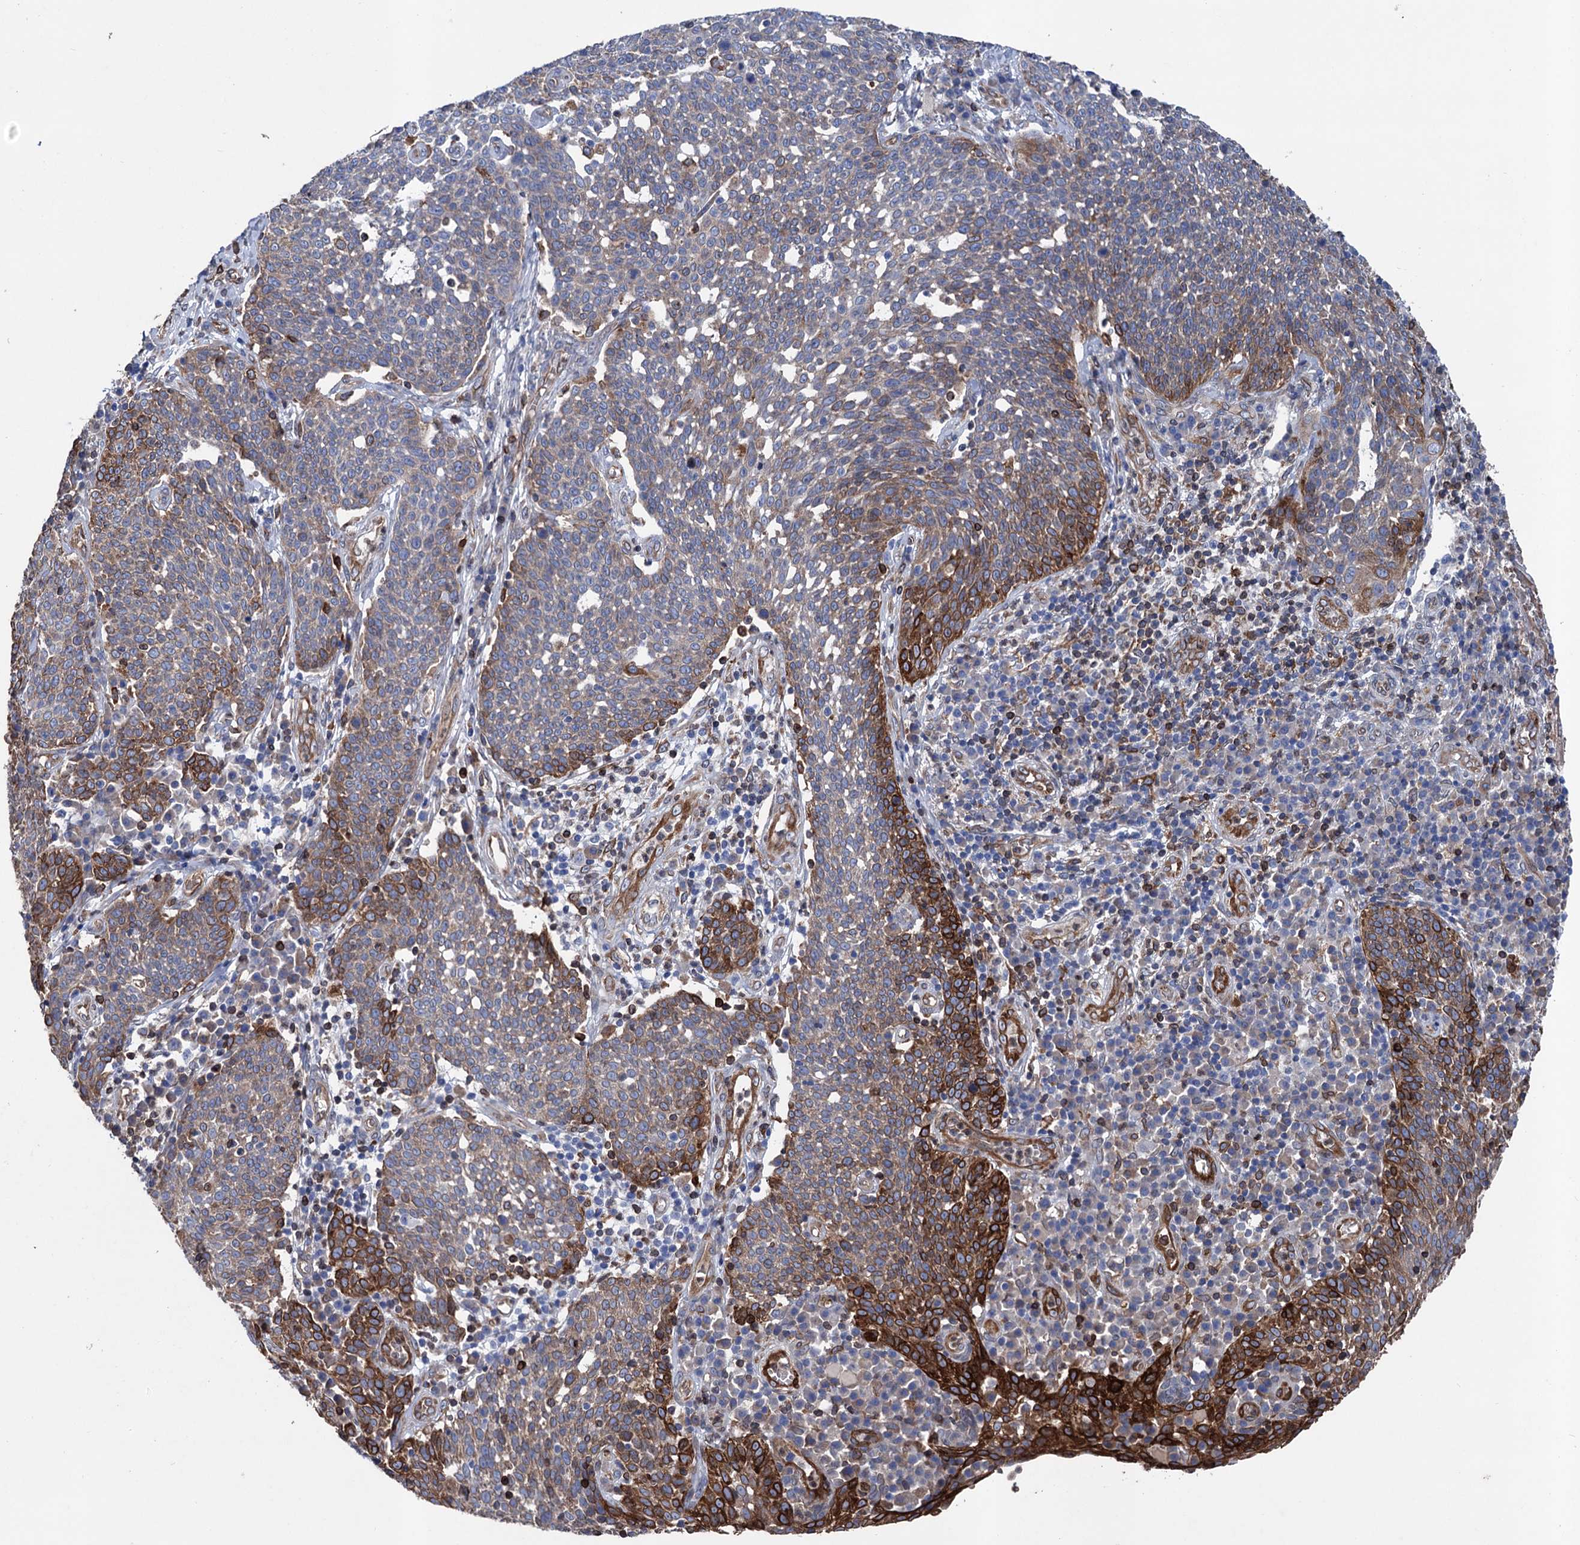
{"staining": {"intensity": "strong", "quantity": "<25%", "location": "cytoplasmic/membranous"}, "tissue": "cervical cancer", "cell_type": "Tumor cells", "image_type": "cancer", "snomed": [{"axis": "morphology", "description": "Squamous cell carcinoma, NOS"}, {"axis": "topography", "description": "Cervix"}], "caption": "Cervical cancer (squamous cell carcinoma) stained for a protein (brown) reveals strong cytoplasmic/membranous positive expression in approximately <25% of tumor cells.", "gene": "STING1", "patient": {"sex": "female", "age": 34}}